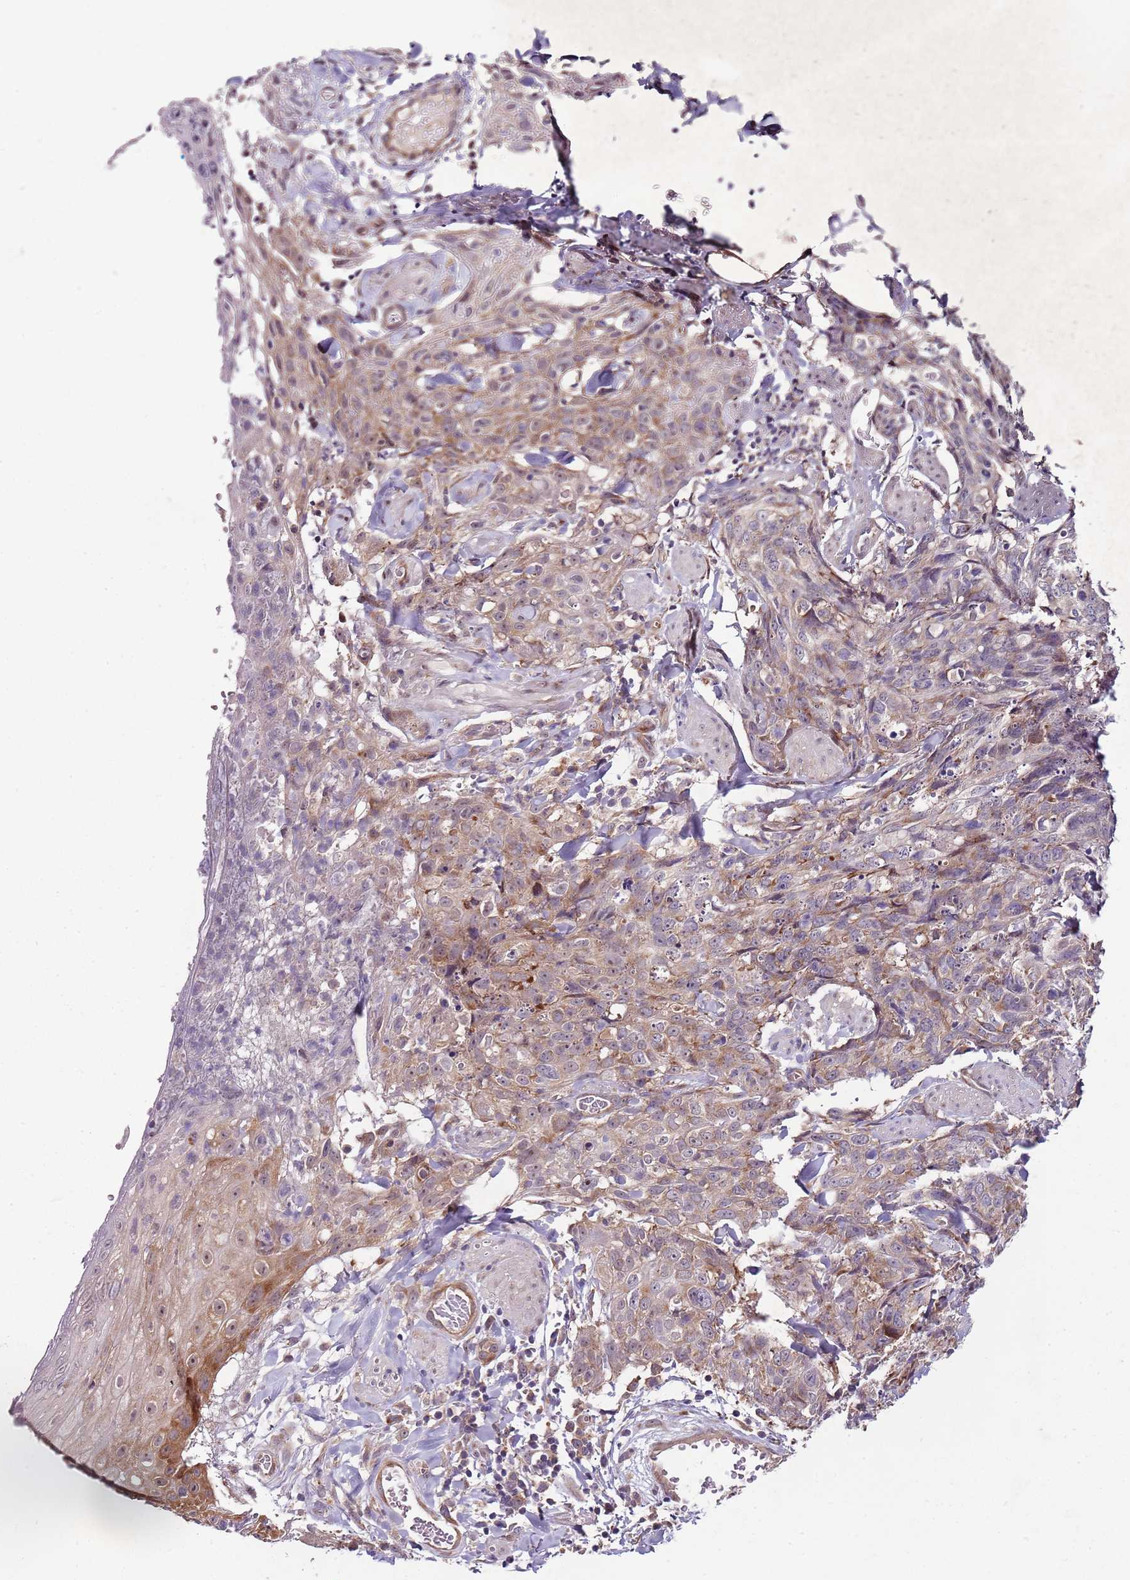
{"staining": {"intensity": "moderate", "quantity": "<25%", "location": "cytoplasmic/membranous"}, "tissue": "skin cancer", "cell_type": "Tumor cells", "image_type": "cancer", "snomed": [{"axis": "morphology", "description": "Squamous cell carcinoma, NOS"}, {"axis": "topography", "description": "Skin"}, {"axis": "topography", "description": "Vulva"}], "caption": "This is an image of IHC staining of skin squamous cell carcinoma, which shows moderate positivity in the cytoplasmic/membranous of tumor cells.", "gene": "FBXL22", "patient": {"sex": "female", "age": 85}}